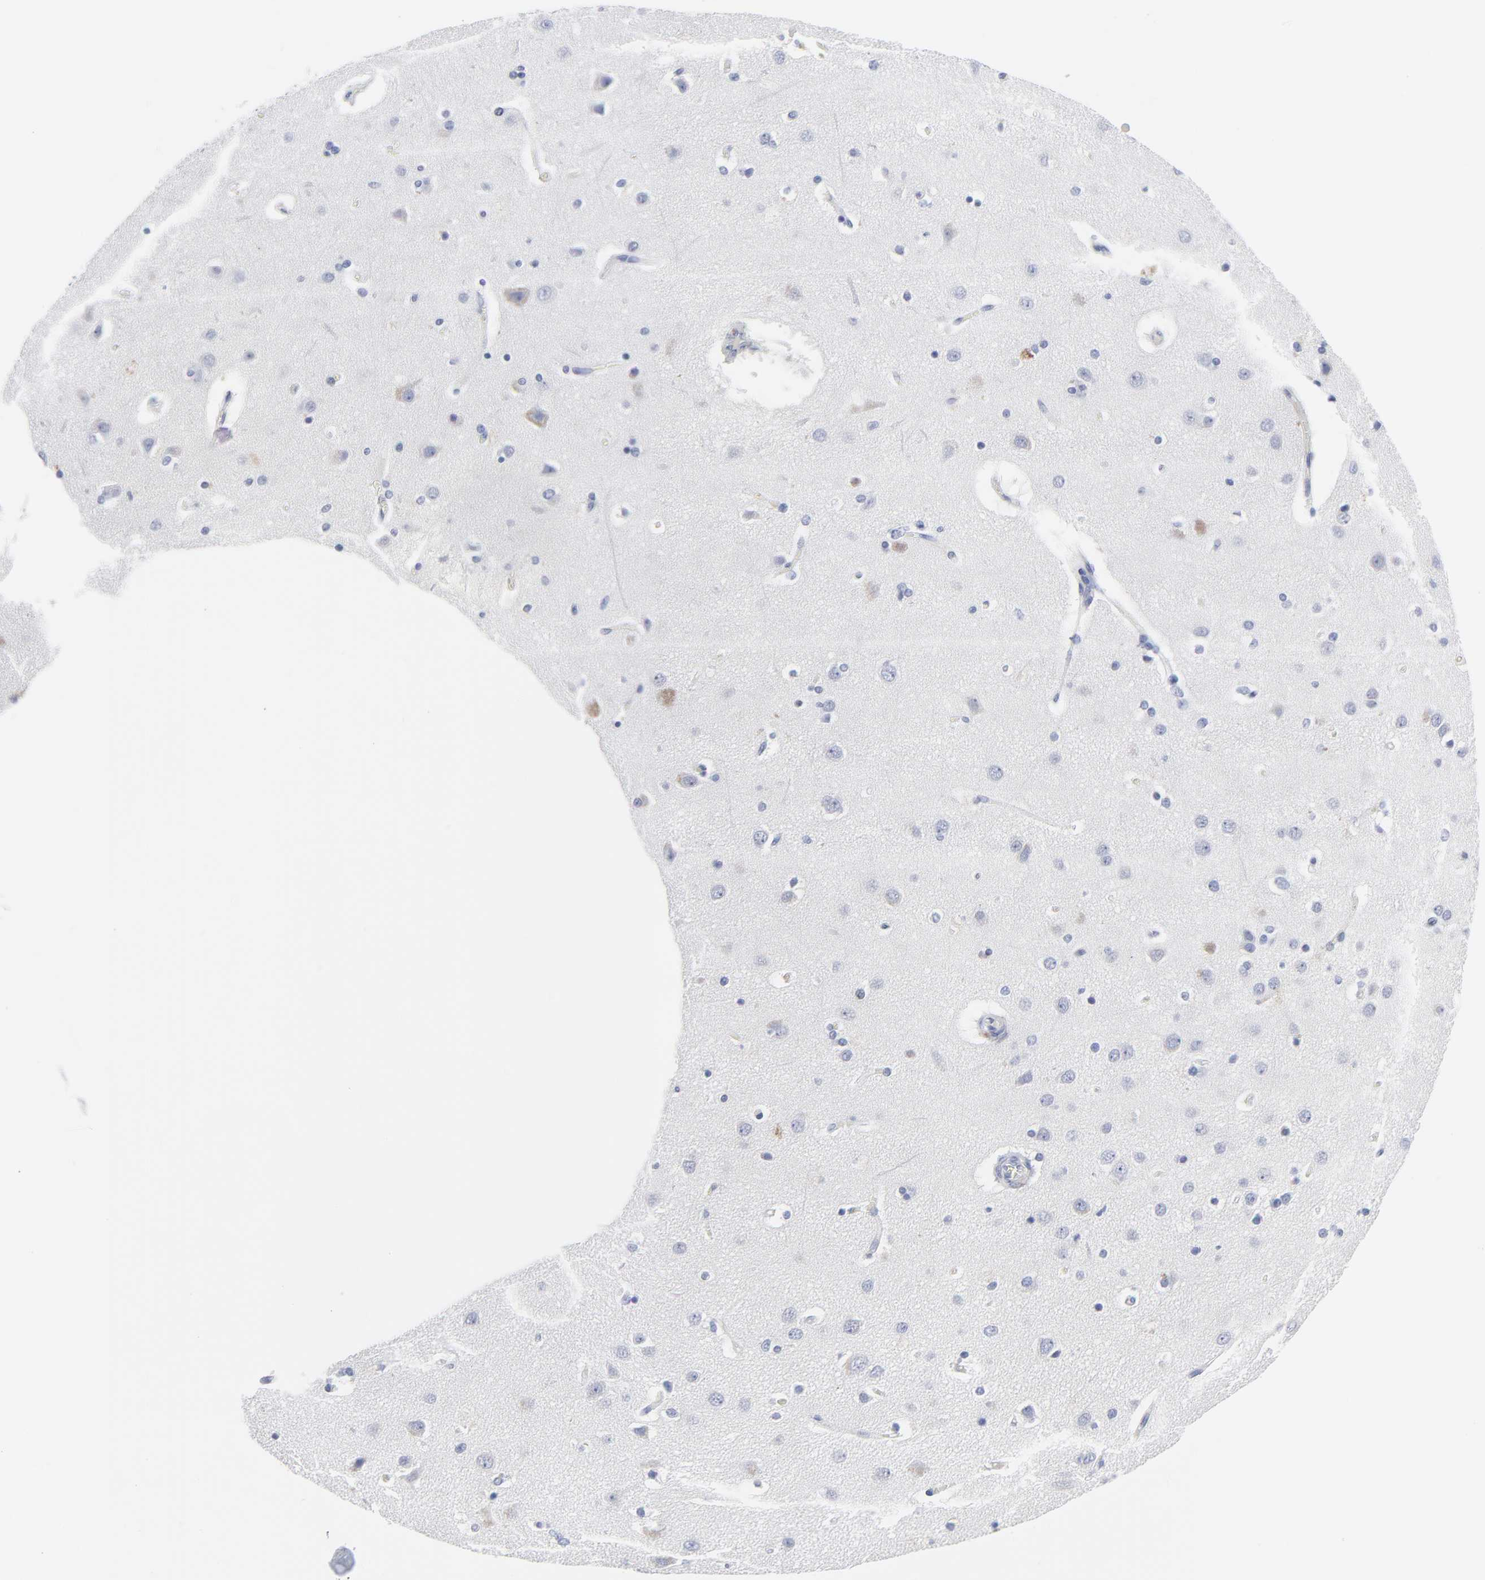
{"staining": {"intensity": "negative", "quantity": "none", "location": "none"}, "tissue": "cerebral cortex", "cell_type": "Endothelial cells", "image_type": "normal", "snomed": [{"axis": "morphology", "description": "Normal tissue, NOS"}, {"axis": "topography", "description": "Cerebral cortex"}], "caption": "Immunohistochemical staining of benign human cerebral cortex displays no significant staining in endothelial cells. (DAB immunohistochemistry with hematoxylin counter stain).", "gene": "CDK1", "patient": {"sex": "female", "age": 54}}